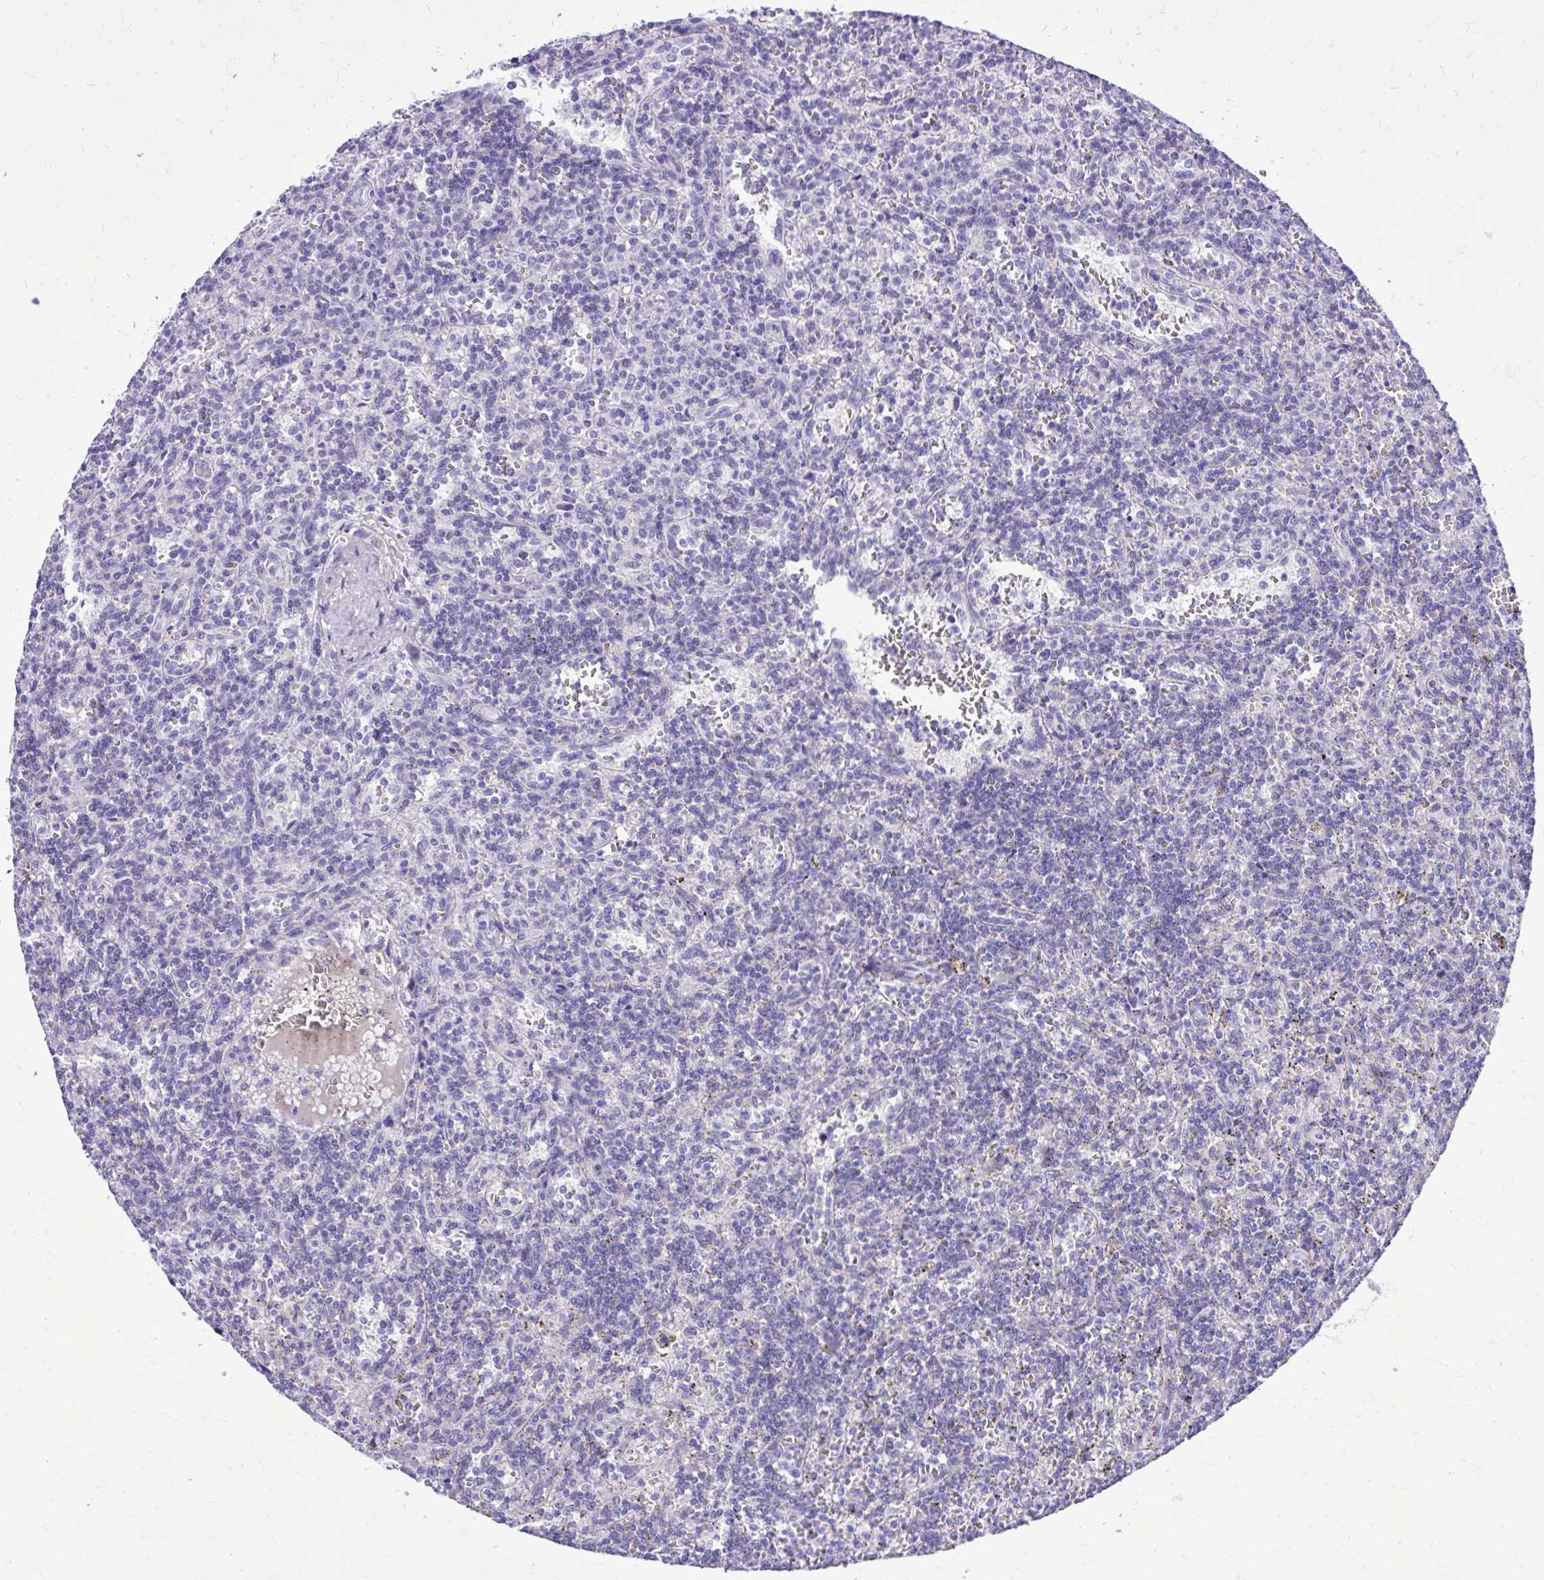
{"staining": {"intensity": "negative", "quantity": "none", "location": "none"}, "tissue": "lymphoma", "cell_type": "Tumor cells", "image_type": "cancer", "snomed": [{"axis": "morphology", "description": "Malignant lymphoma, non-Hodgkin's type, Low grade"}, {"axis": "topography", "description": "Spleen"}], "caption": "Protein analysis of lymphoma exhibits no significant positivity in tumor cells. Nuclei are stained in blue.", "gene": "BCL6B", "patient": {"sex": "male", "age": 73}}